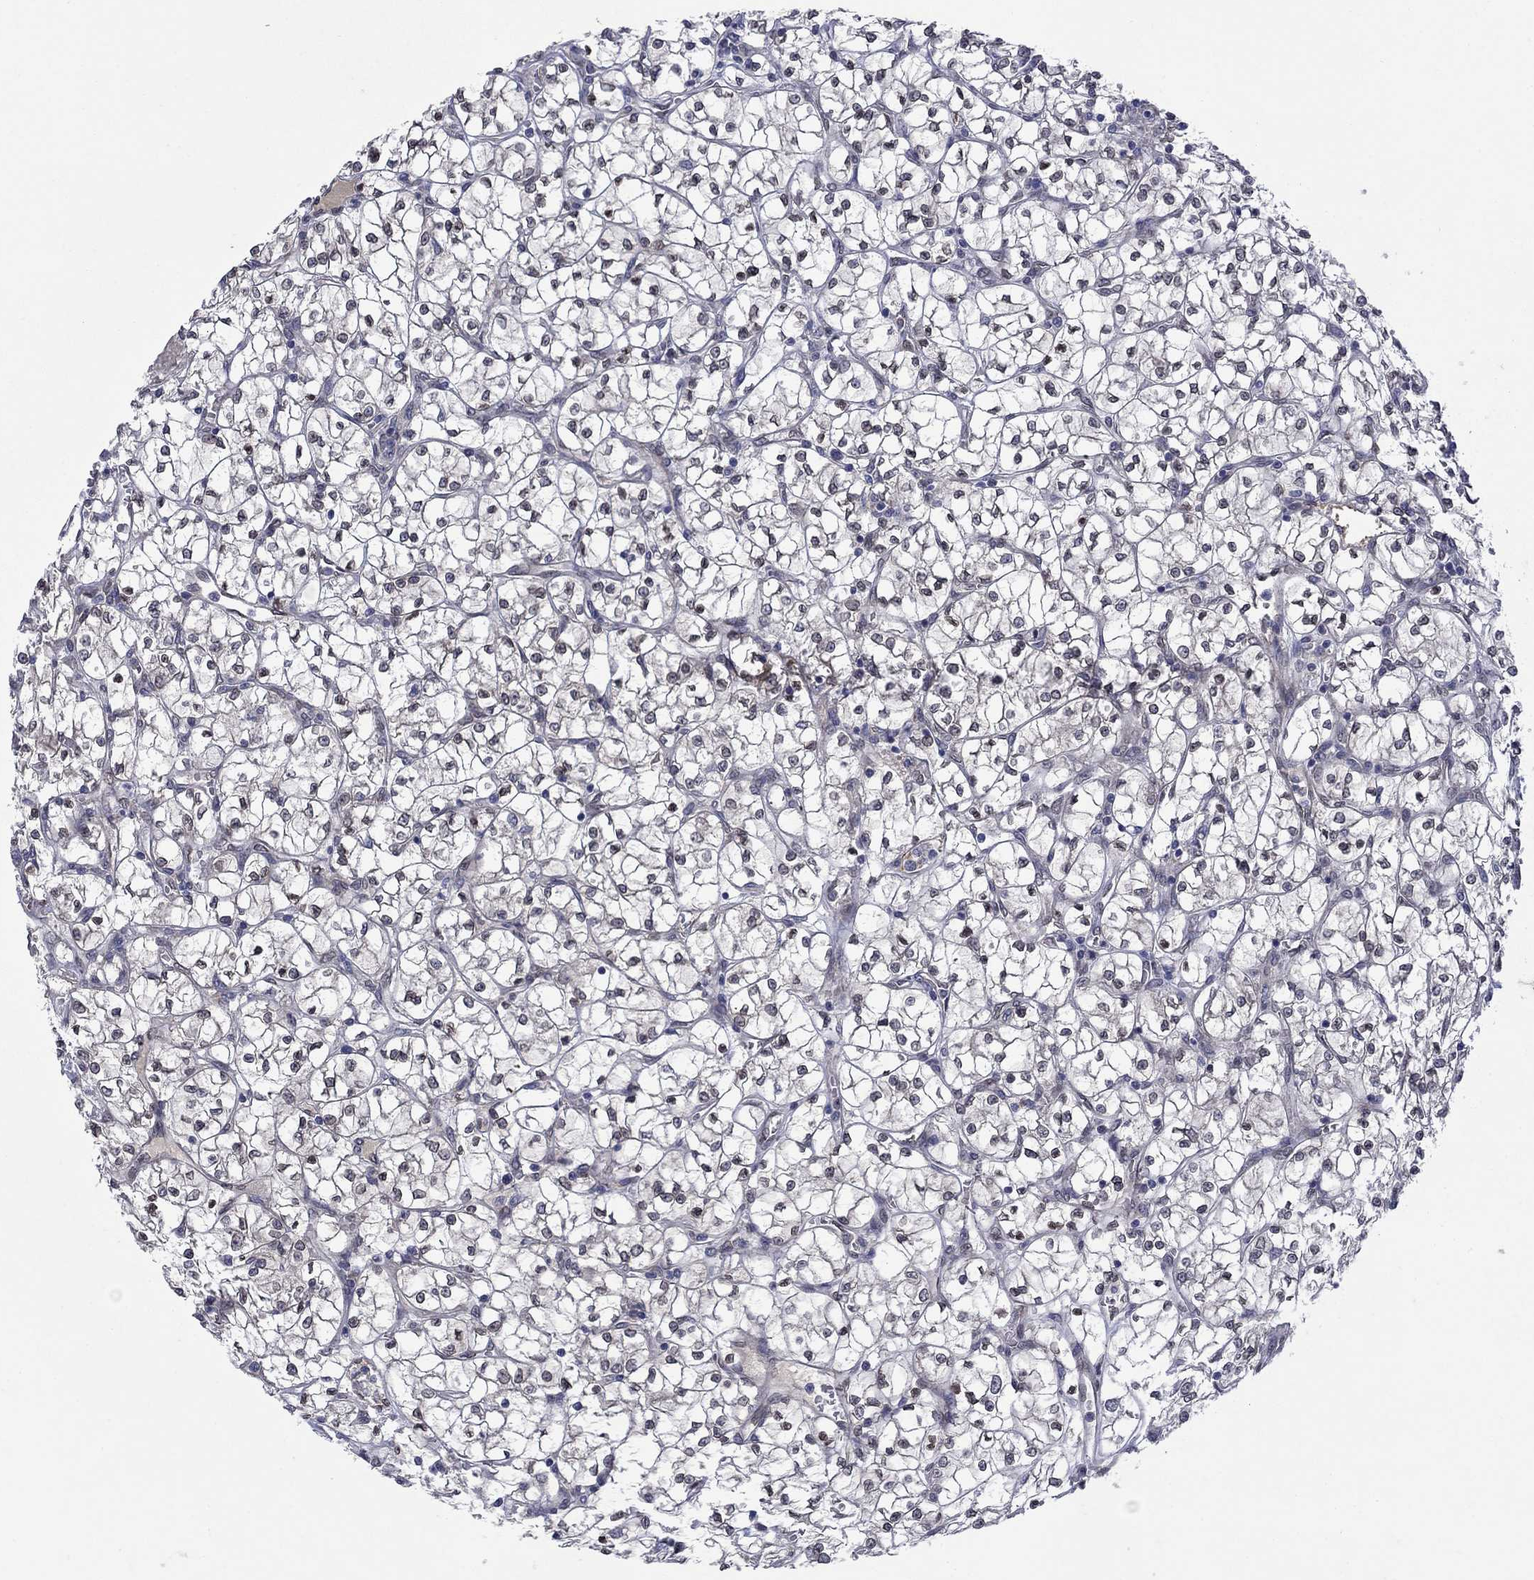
{"staining": {"intensity": "negative", "quantity": "none", "location": "none"}, "tissue": "renal cancer", "cell_type": "Tumor cells", "image_type": "cancer", "snomed": [{"axis": "morphology", "description": "Adenocarcinoma, NOS"}, {"axis": "topography", "description": "Kidney"}], "caption": "Tumor cells show no significant protein staining in renal cancer (adenocarcinoma). Brightfield microscopy of immunohistochemistry (IHC) stained with DAB (brown) and hematoxylin (blue), captured at high magnification.", "gene": "EMC9", "patient": {"sex": "female", "age": 64}}